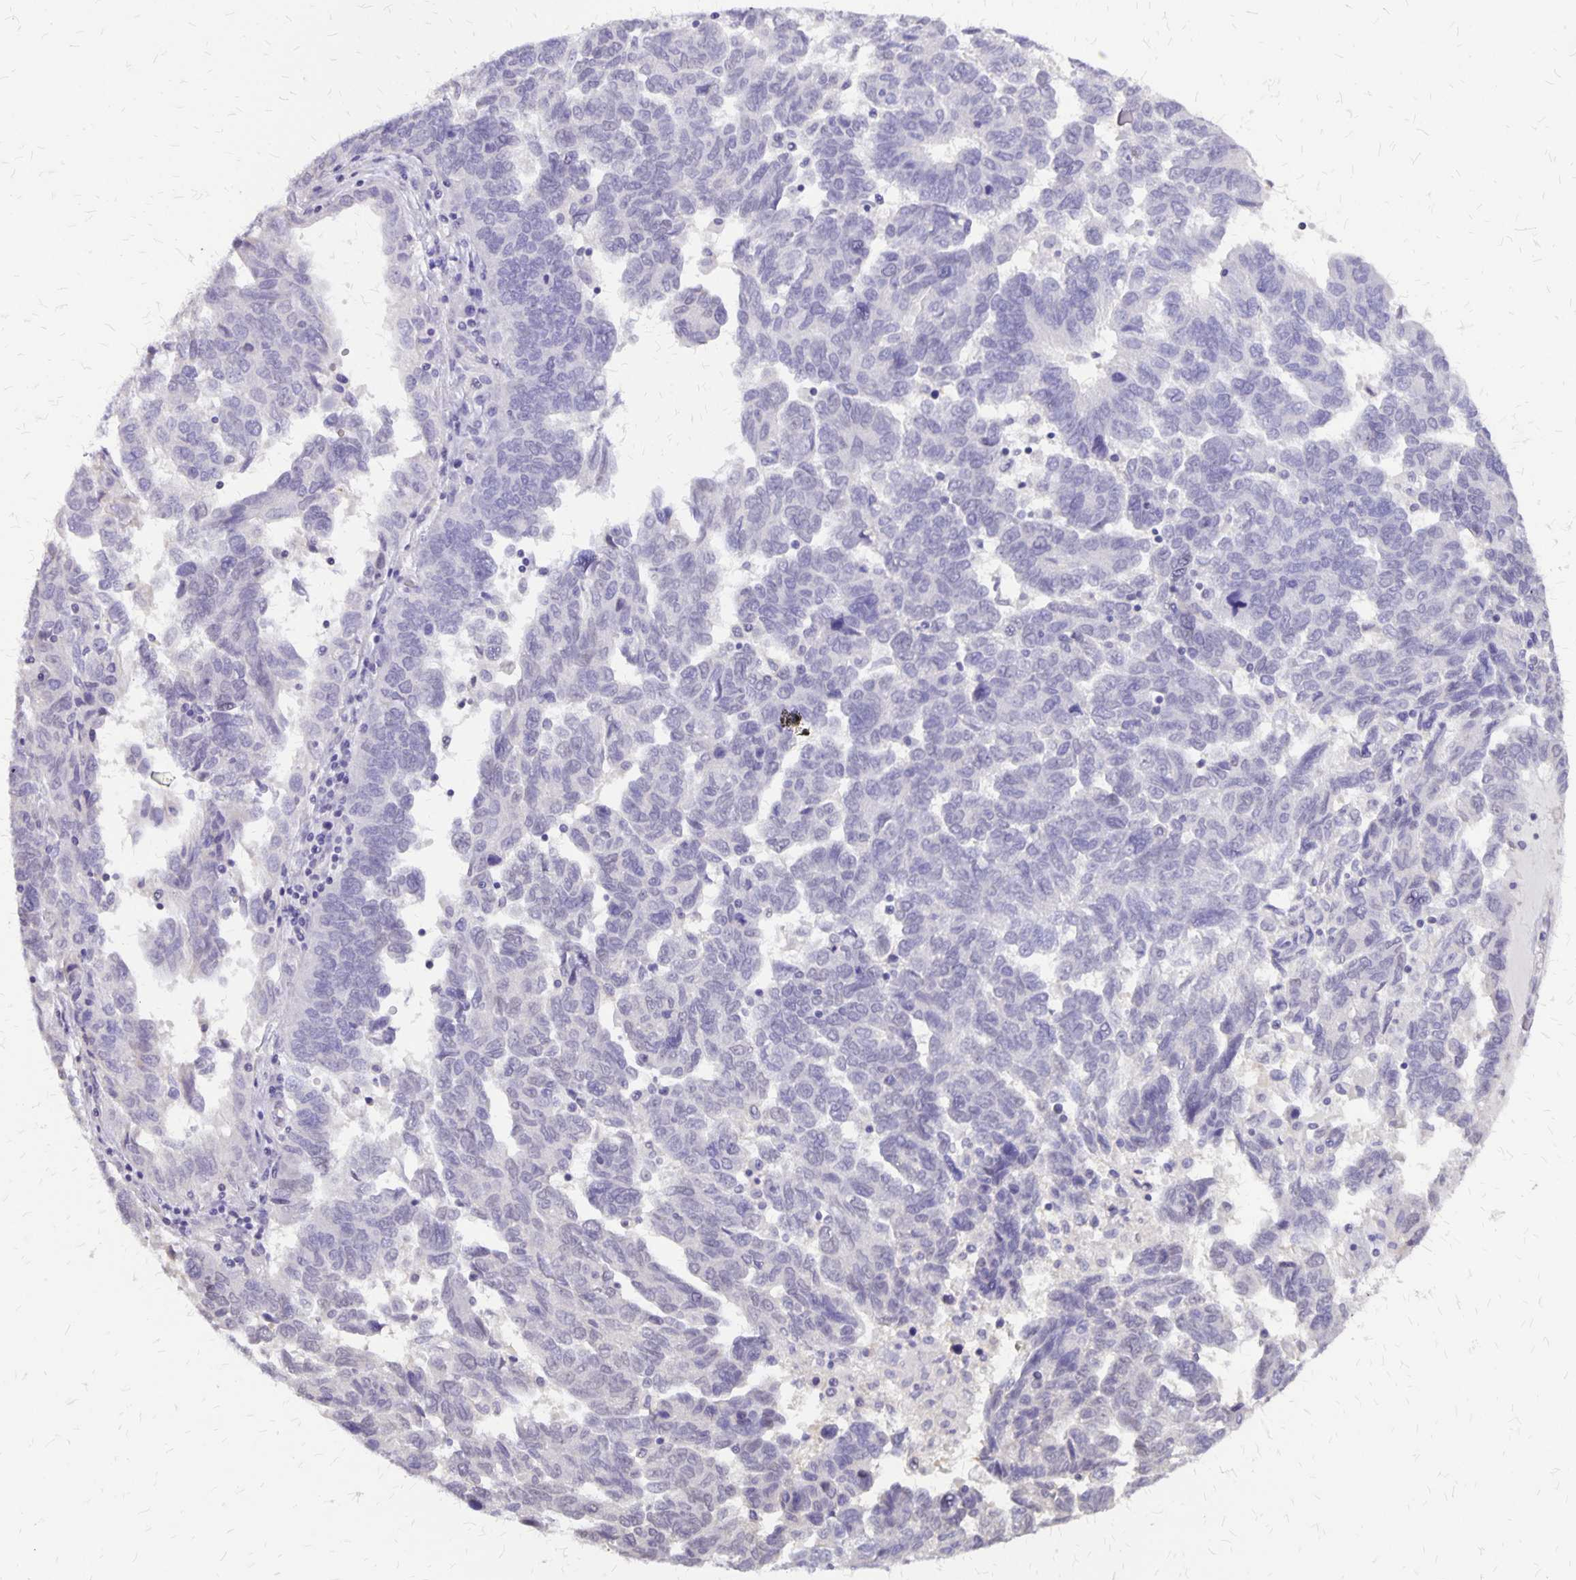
{"staining": {"intensity": "negative", "quantity": "none", "location": "none"}, "tissue": "ovarian cancer", "cell_type": "Tumor cells", "image_type": "cancer", "snomed": [{"axis": "morphology", "description": "Cystadenocarcinoma, serous, NOS"}, {"axis": "topography", "description": "Ovary"}], "caption": "This is a photomicrograph of IHC staining of ovarian cancer (serous cystadenocarcinoma), which shows no positivity in tumor cells.", "gene": "SI", "patient": {"sex": "female", "age": 64}}